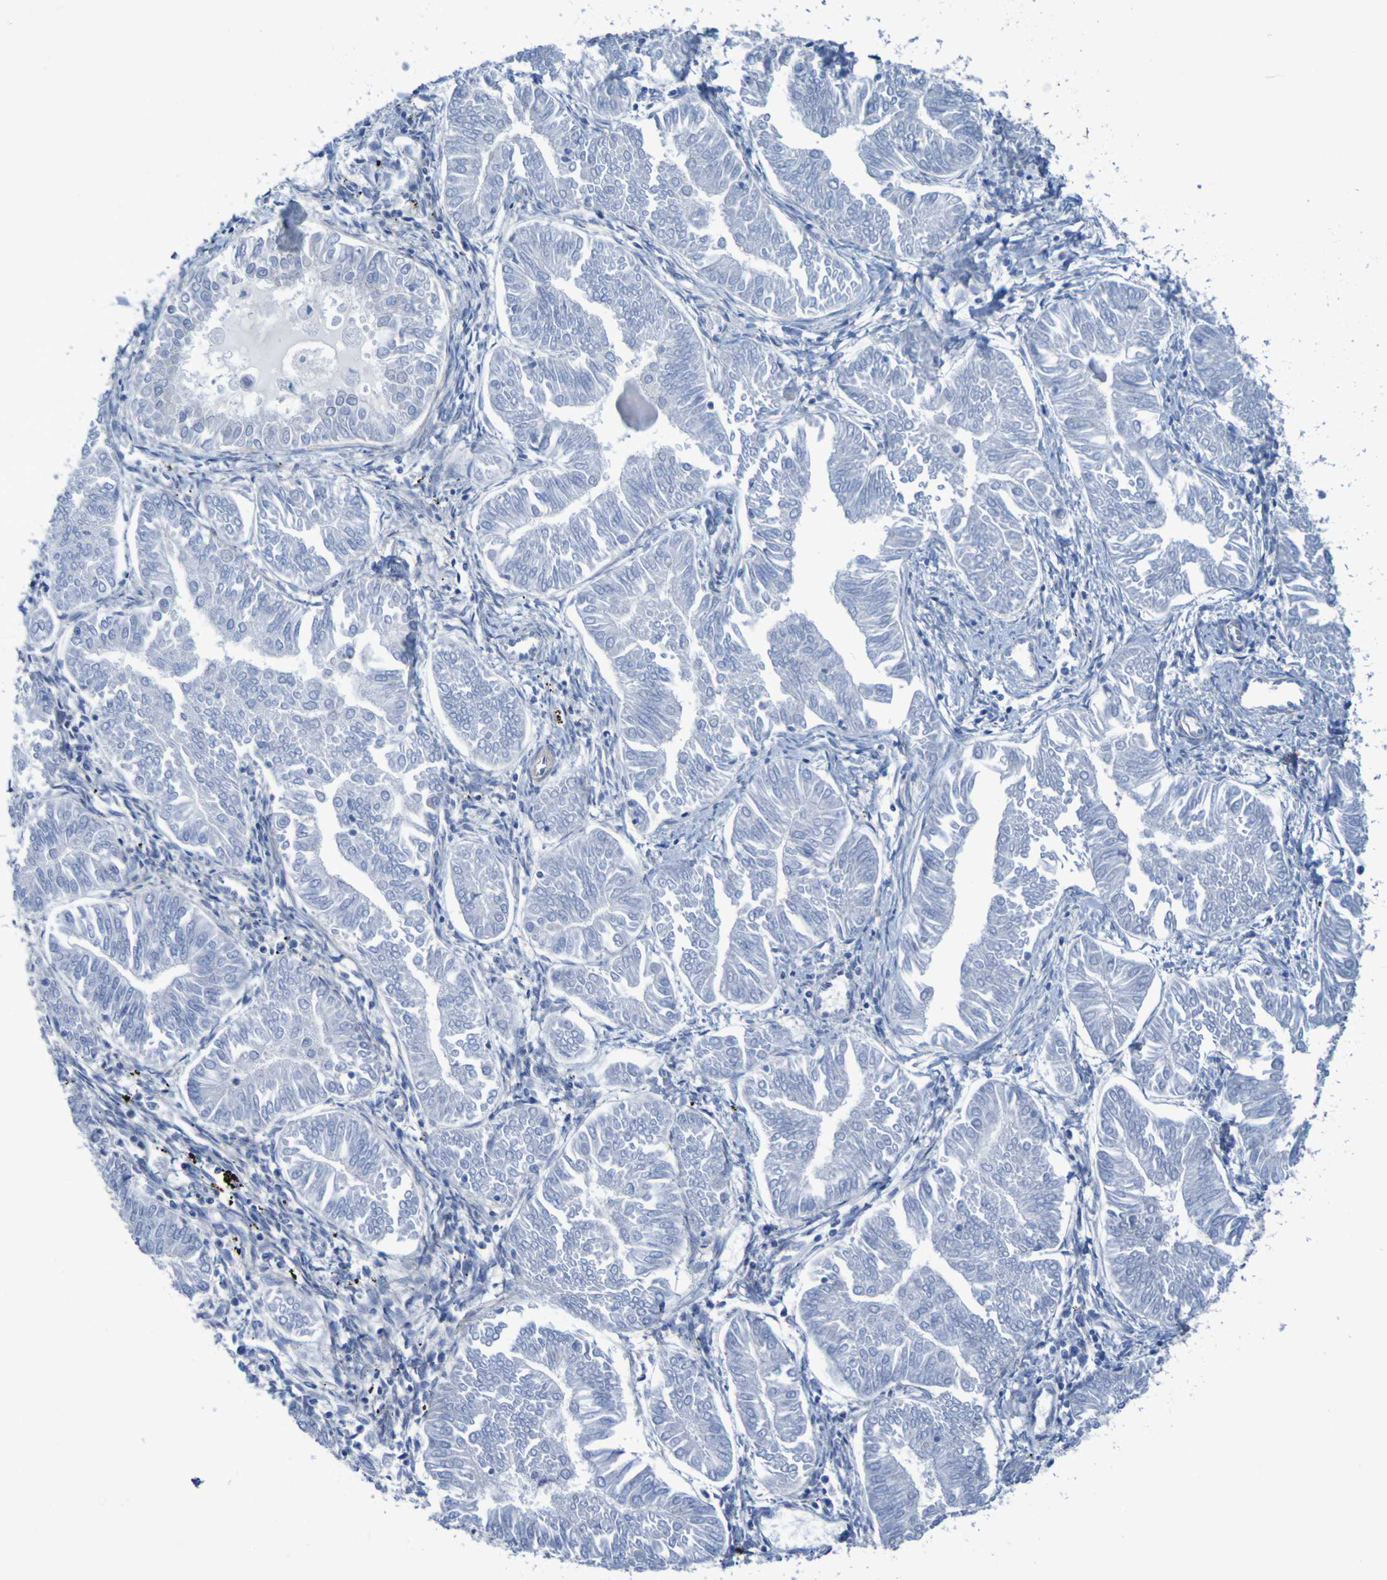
{"staining": {"intensity": "negative", "quantity": "none", "location": "none"}, "tissue": "endometrial cancer", "cell_type": "Tumor cells", "image_type": "cancer", "snomed": [{"axis": "morphology", "description": "Adenocarcinoma, NOS"}, {"axis": "topography", "description": "Endometrium"}], "caption": "DAB immunohistochemical staining of human adenocarcinoma (endometrial) demonstrates no significant staining in tumor cells.", "gene": "LPP", "patient": {"sex": "female", "age": 53}}